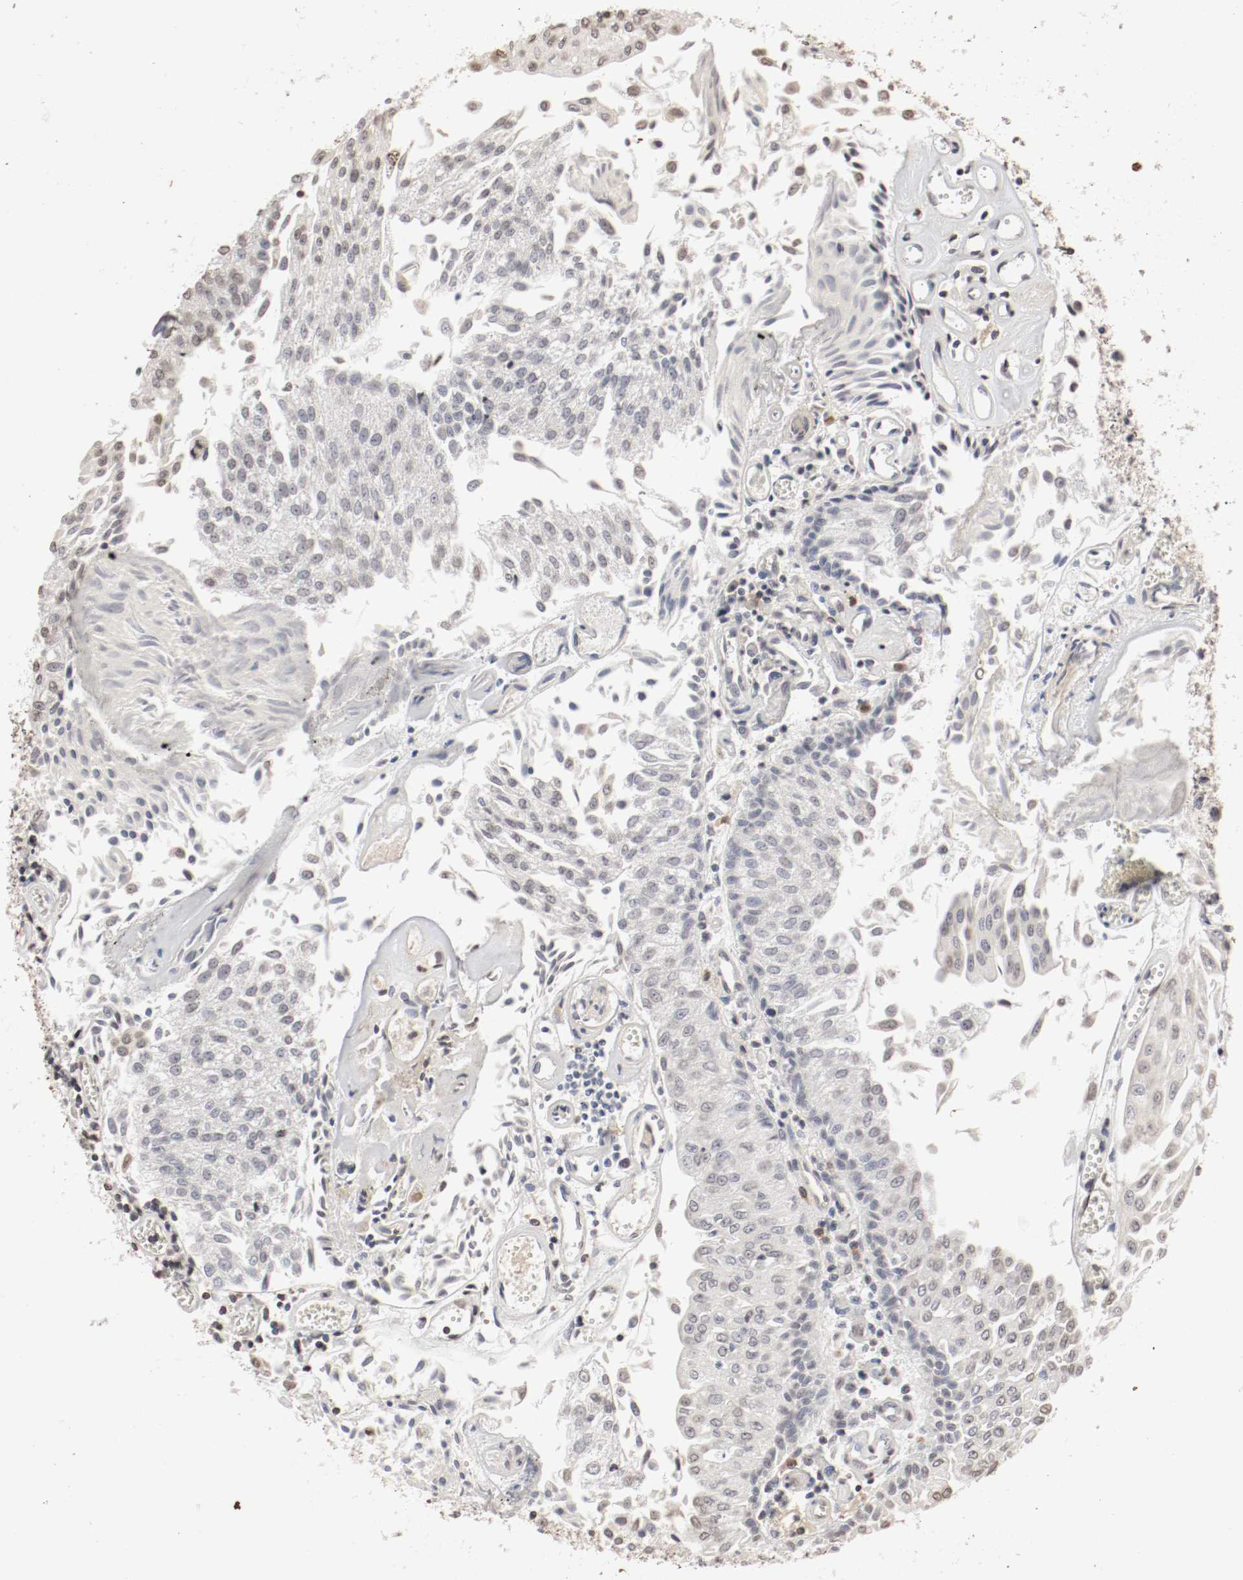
{"staining": {"intensity": "weak", "quantity": "<25%", "location": "nuclear"}, "tissue": "urothelial cancer", "cell_type": "Tumor cells", "image_type": "cancer", "snomed": [{"axis": "morphology", "description": "Urothelial carcinoma, Low grade"}, {"axis": "topography", "description": "Urinary bladder"}], "caption": "Immunohistochemical staining of human low-grade urothelial carcinoma demonstrates no significant expression in tumor cells.", "gene": "WASL", "patient": {"sex": "male", "age": 86}}